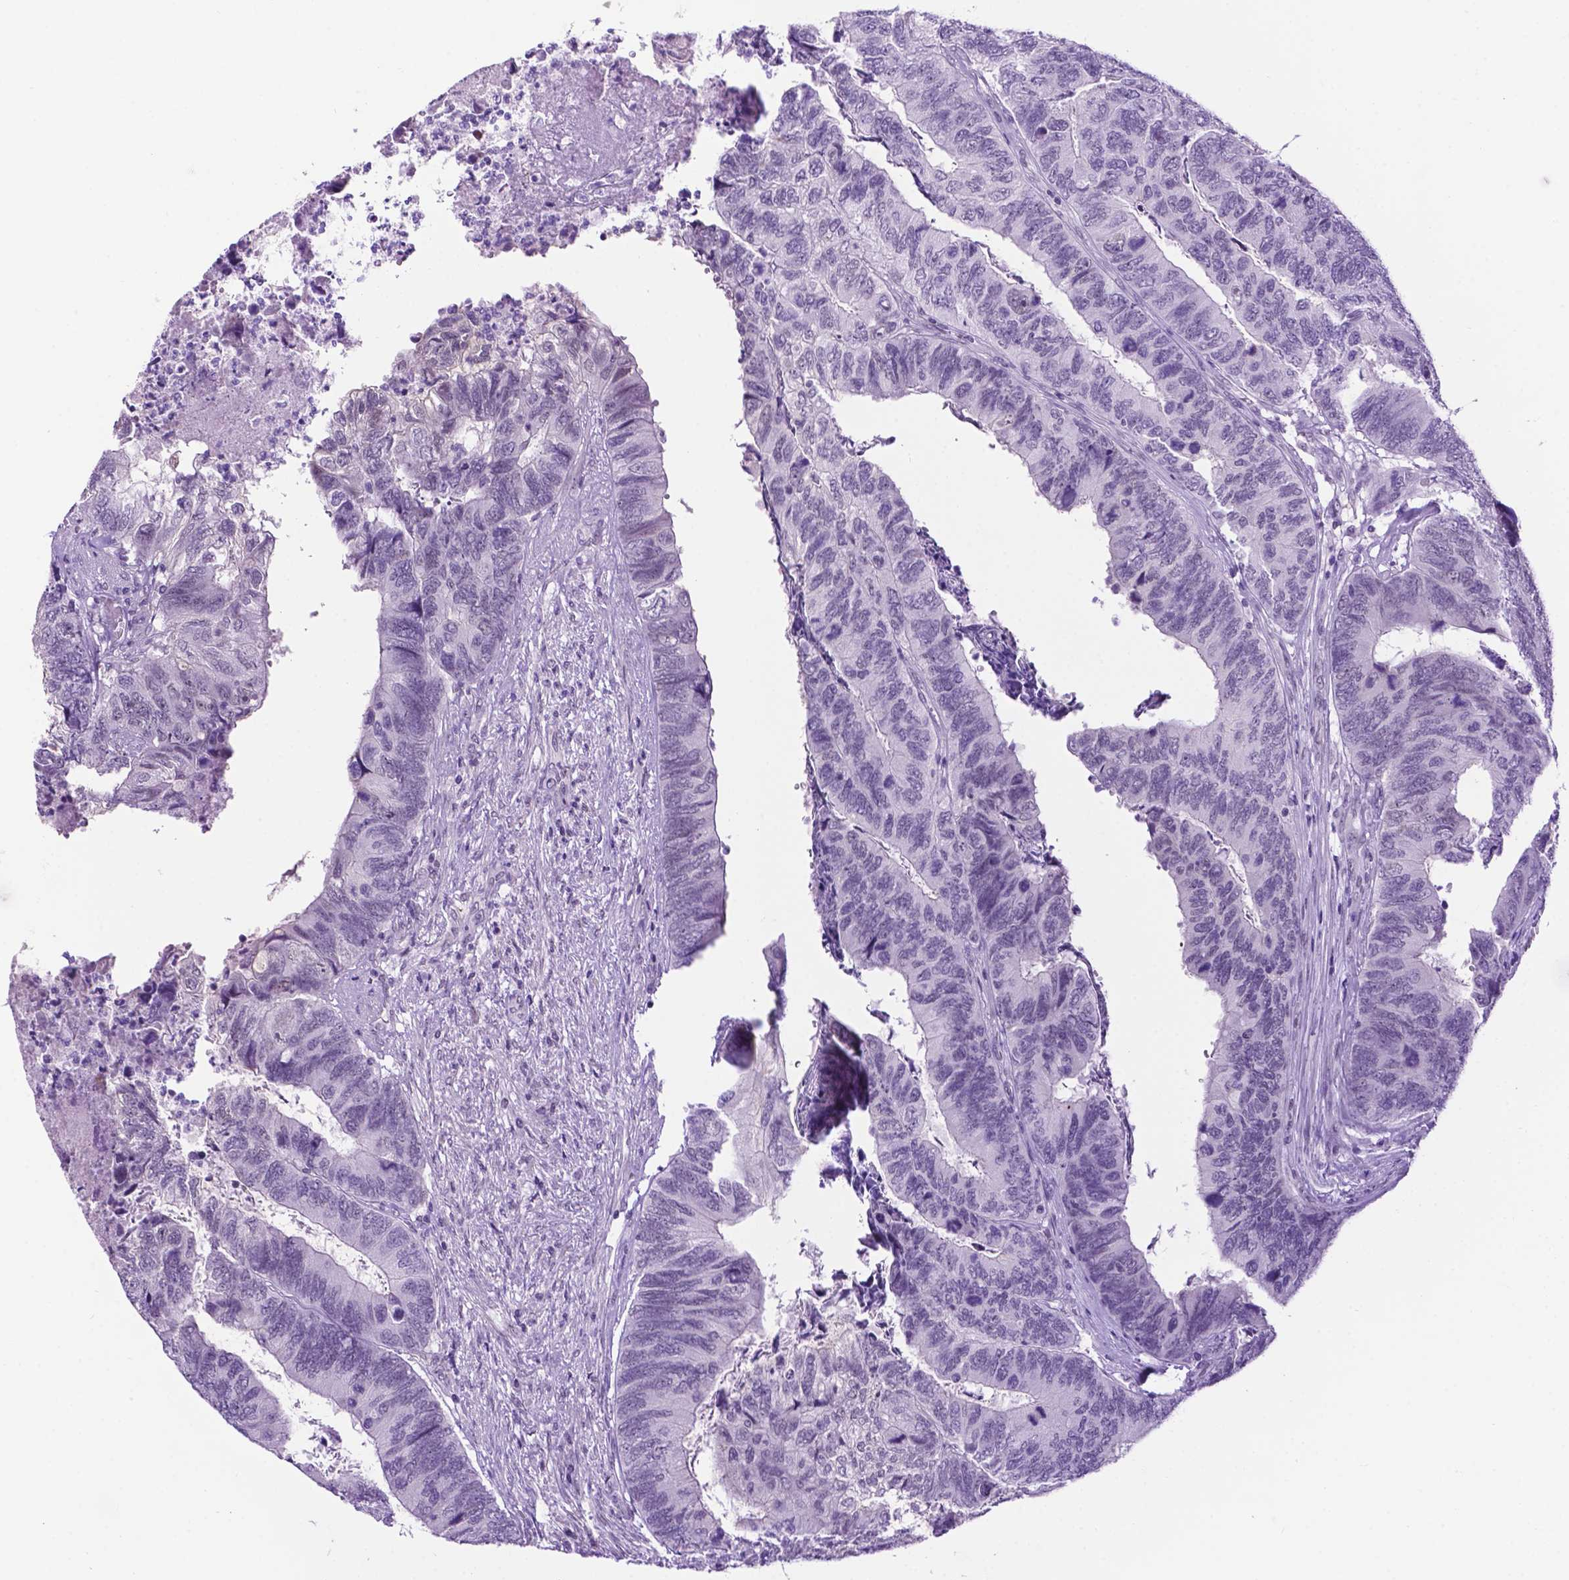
{"staining": {"intensity": "negative", "quantity": "none", "location": "none"}, "tissue": "colorectal cancer", "cell_type": "Tumor cells", "image_type": "cancer", "snomed": [{"axis": "morphology", "description": "Adenocarcinoma, NOS"}, {"axis": "topography", "description": "Colon"}], "caption": "Tumor cells are negative for brown protein staining in colorectal cancer.", "gene": "TACSTD2", "patient": {"sex": "female", "age": 67}}